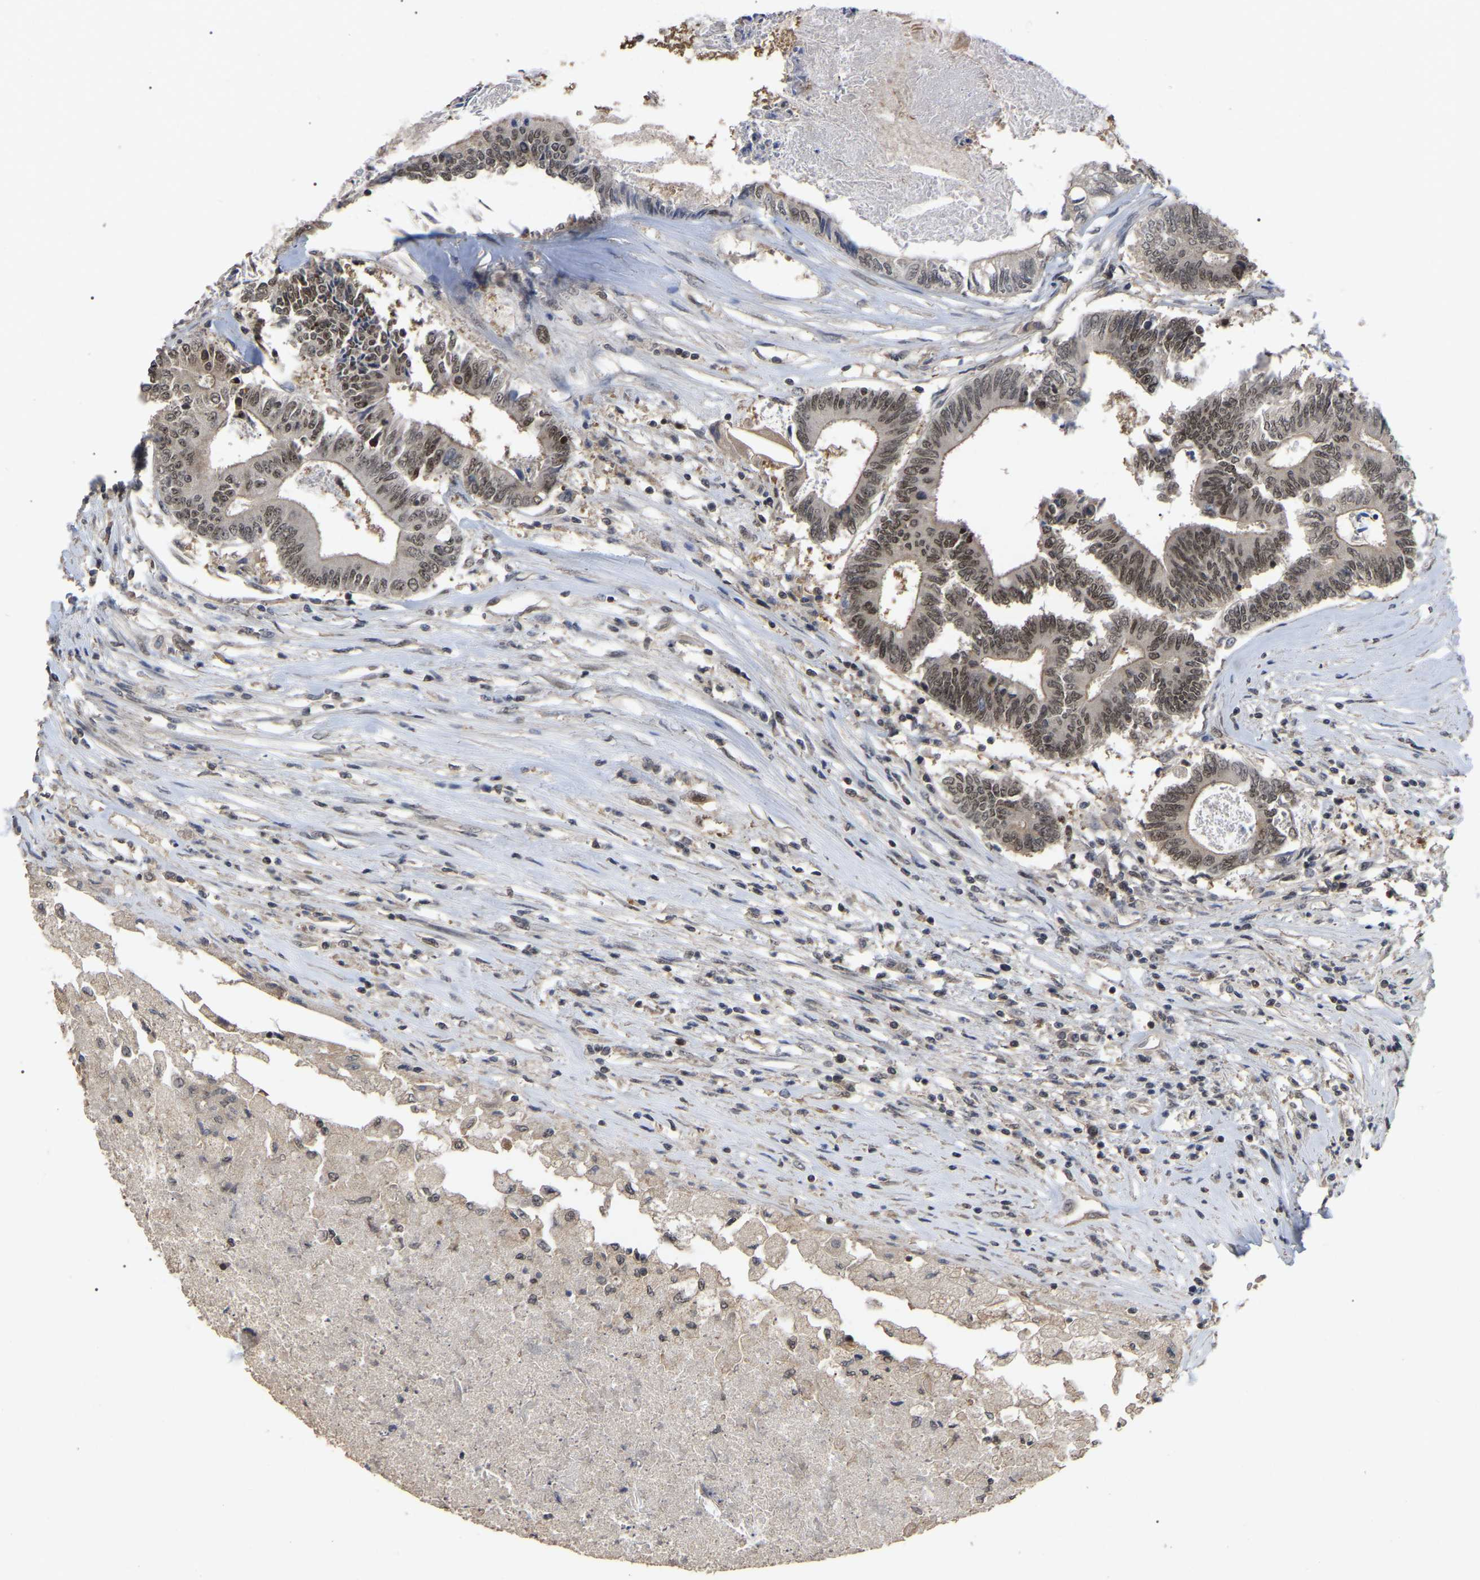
{"staining": {"intensity": "moderate", "quantity": ">75%", "location": "nuclear"}, "tissue": "colorectal cancer", "cell_type": "Tumor cells", "image_type": "cancer", "snomed": [{"axis": "morphology", "description": "Adenocarcinoma, NOS"}, {"axis": "topography", "description": "Rectum"}], "caption": "Protein staining of colorectal adenocarcinoma tissue shows moderate nuclear positivity in about >75% of tumor cells.", "gene": "JAZF1", "patient": {"sex": "male", "age": 63}}